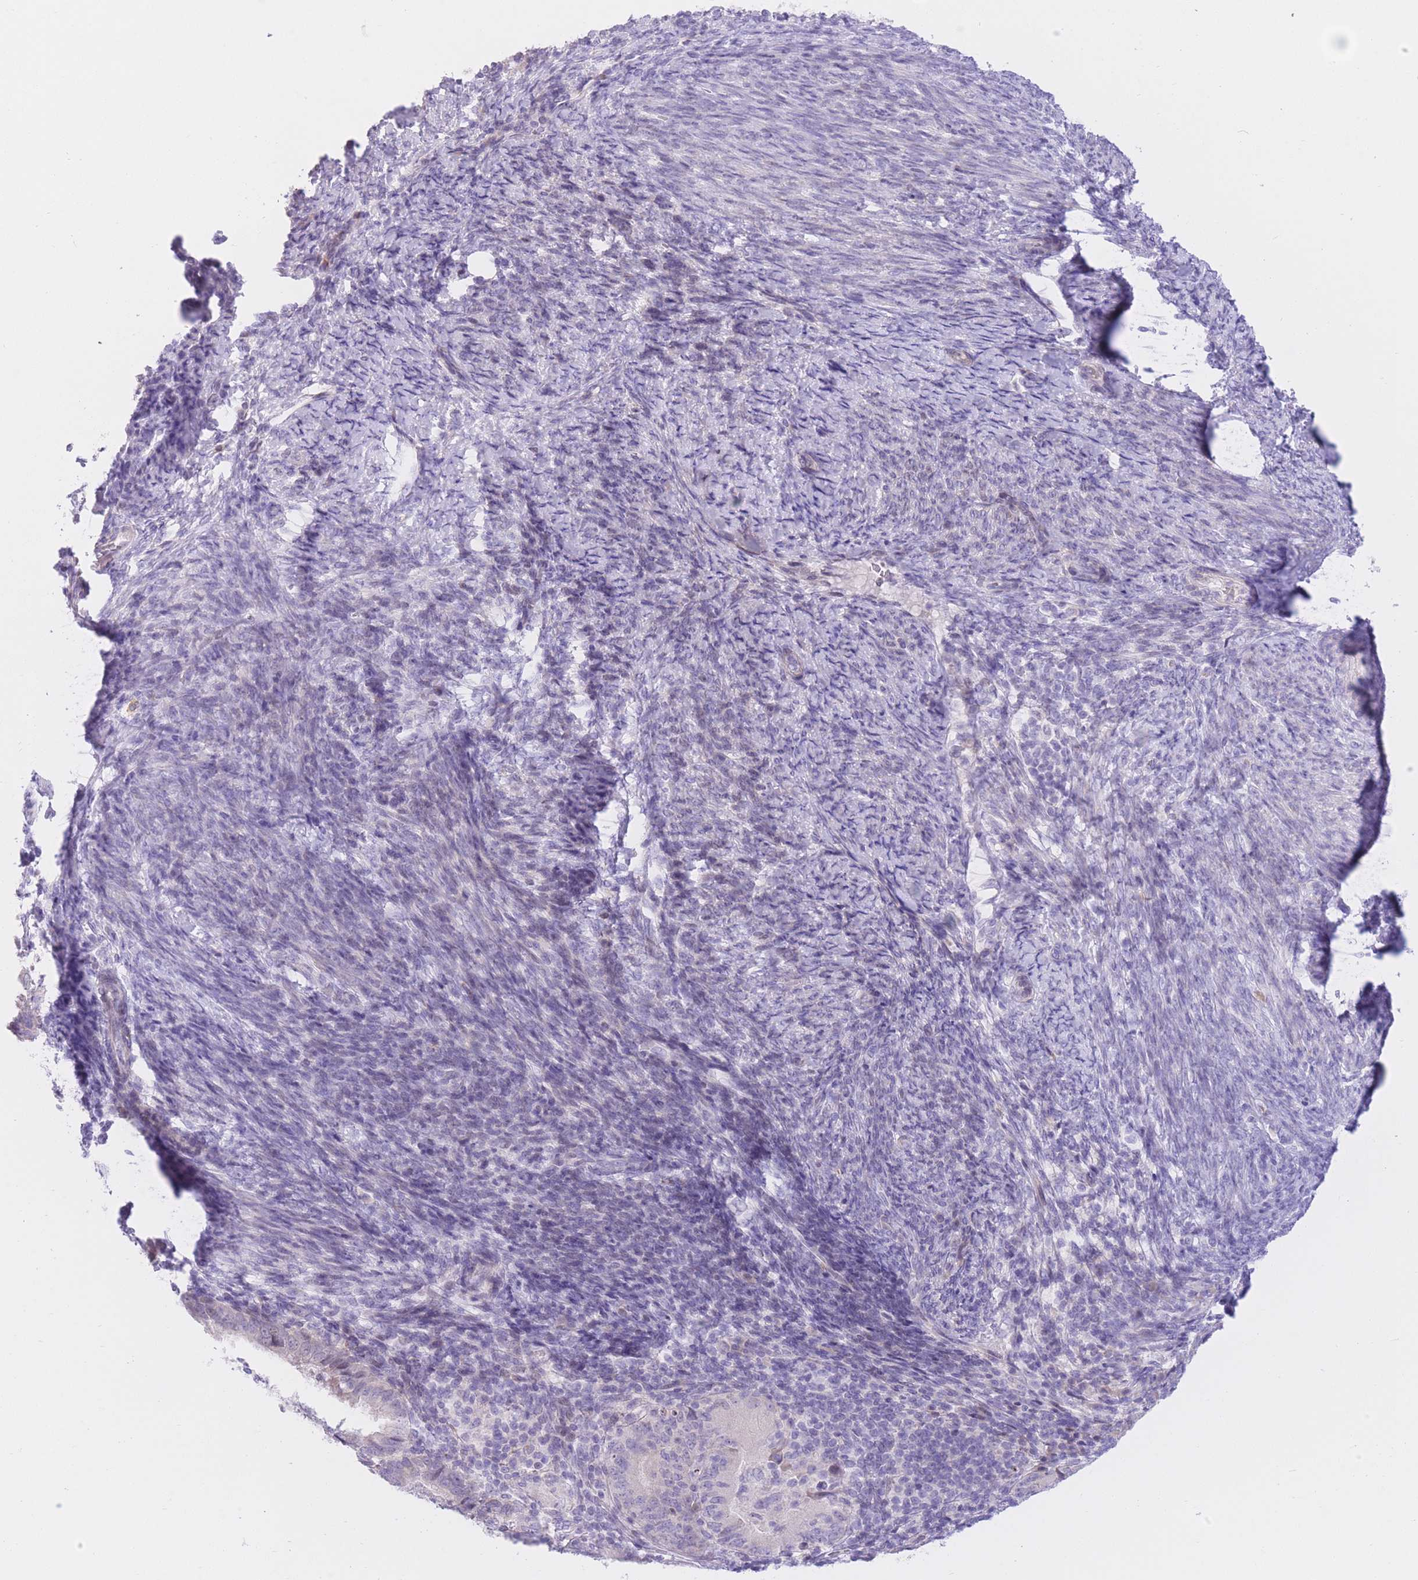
{"staining": {"intensity": "negative", "quantity": "none", "location": "none"}, "tissue": "endometrial cancer", "cell_type": "Tumor cells", "image_type": "cancer", "snomed": [{"axis": "morphology", "description": "Adenocarcinoma, NOS"}, {"axis": "topography", "description": "Endometrium"}], "caption": "Tumor cells show no significant protein positivity in endometrial cancer (adenocarcinoma). Brightfield microscopy of IHC stained with DAB (brown) and hematoxylin (blue), captured at high magnification.", "gene": "RPL39L", "patient": {"sex": "female", "age": 70}}